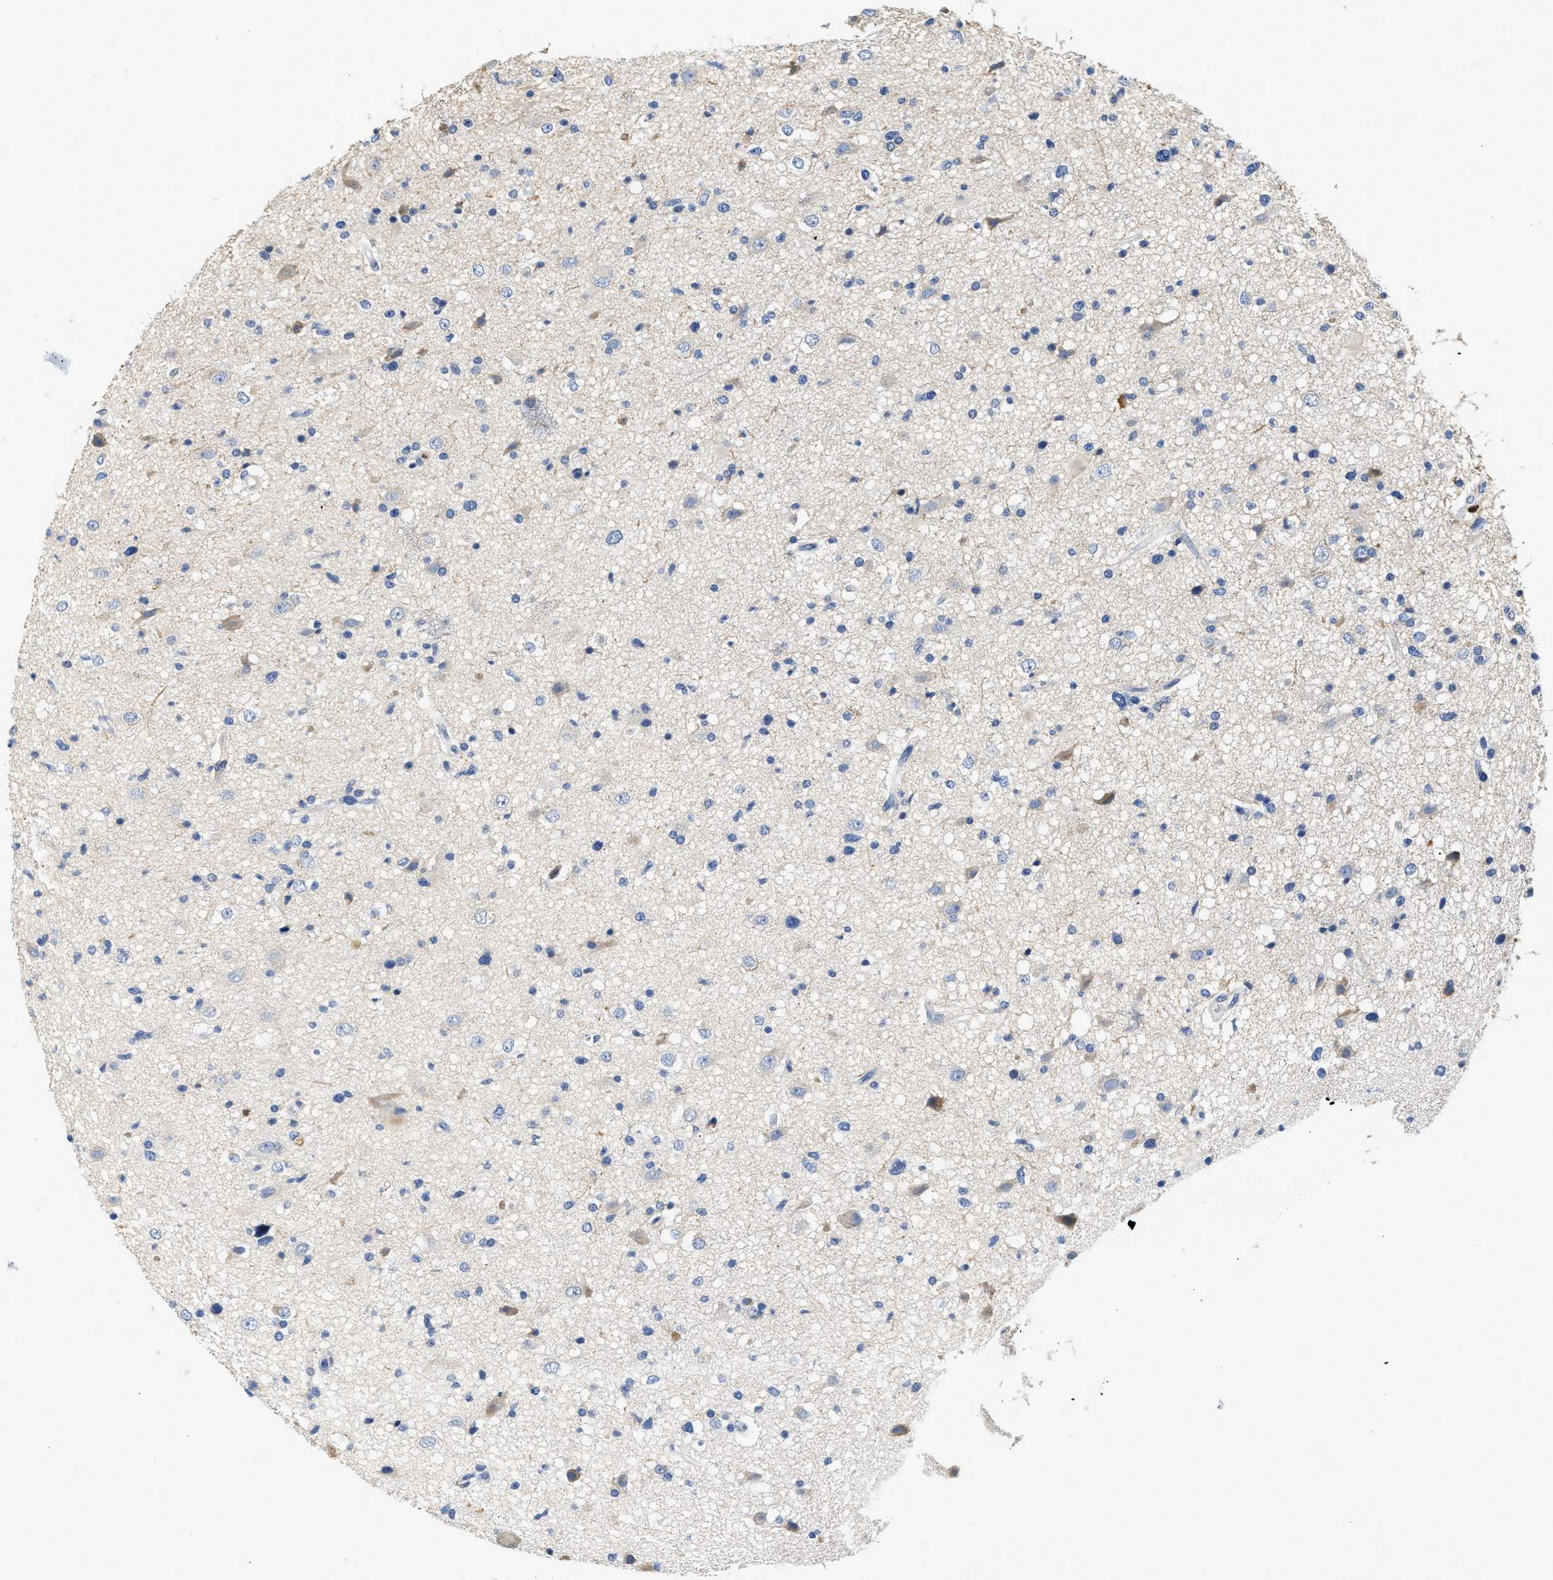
{"staining": {"intensity": "negative", "quantity": "none", "location": "none"}, "tissue": "glioma", "cell_type": "Tumor cells", "image_type": "cancer", "snomed": [{"axis": "morphology", "description": "Glioma, malignant, High grade"}, {"axis": "topography", "description": "Brain"}], "caption": "Immunohistochemical staining of human glioma exhibits no significant positivity in tumor cells.", "gene": "SLIT2", "patient": {"sex": "female", "age": 57}}